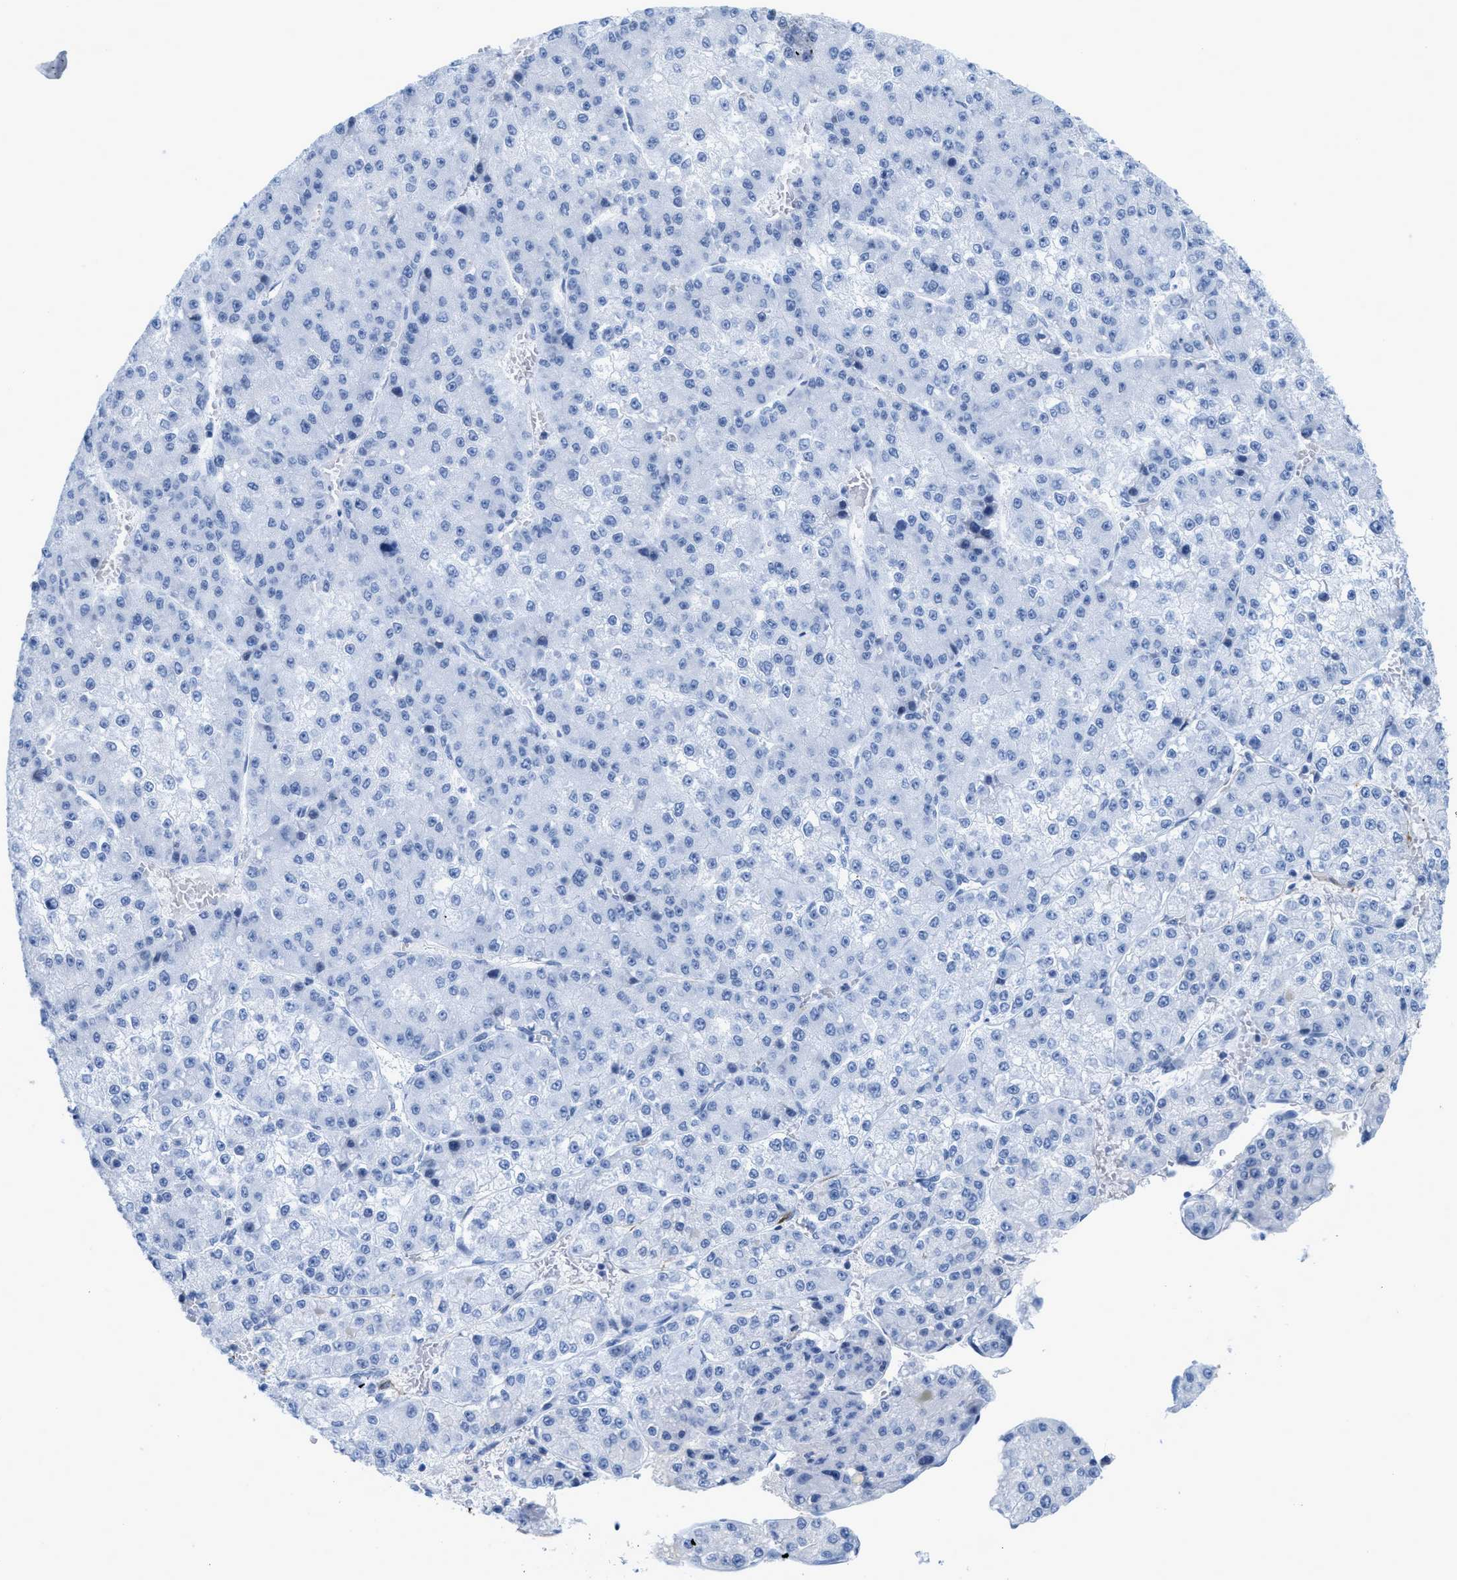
{"staining": {"intensity": "negative", "quantity": "none", "location": "none"}, "tissue": "liver cancer", "cell_type": "Tumor cells", "image_type": "cancer", "snomed": [{"axis": "morphology", "description": "Carcinoma, Hepatocellular, NOS"}, {"axis": "topography", "description": "Liver"}], "caption": "Human liver hepatocellular carcinoma stained for a protein using immunohistochemistry shows no expression in tumor cells.", "gene": "TAGLN", "patient": {"sex": "female", "age": 73}}